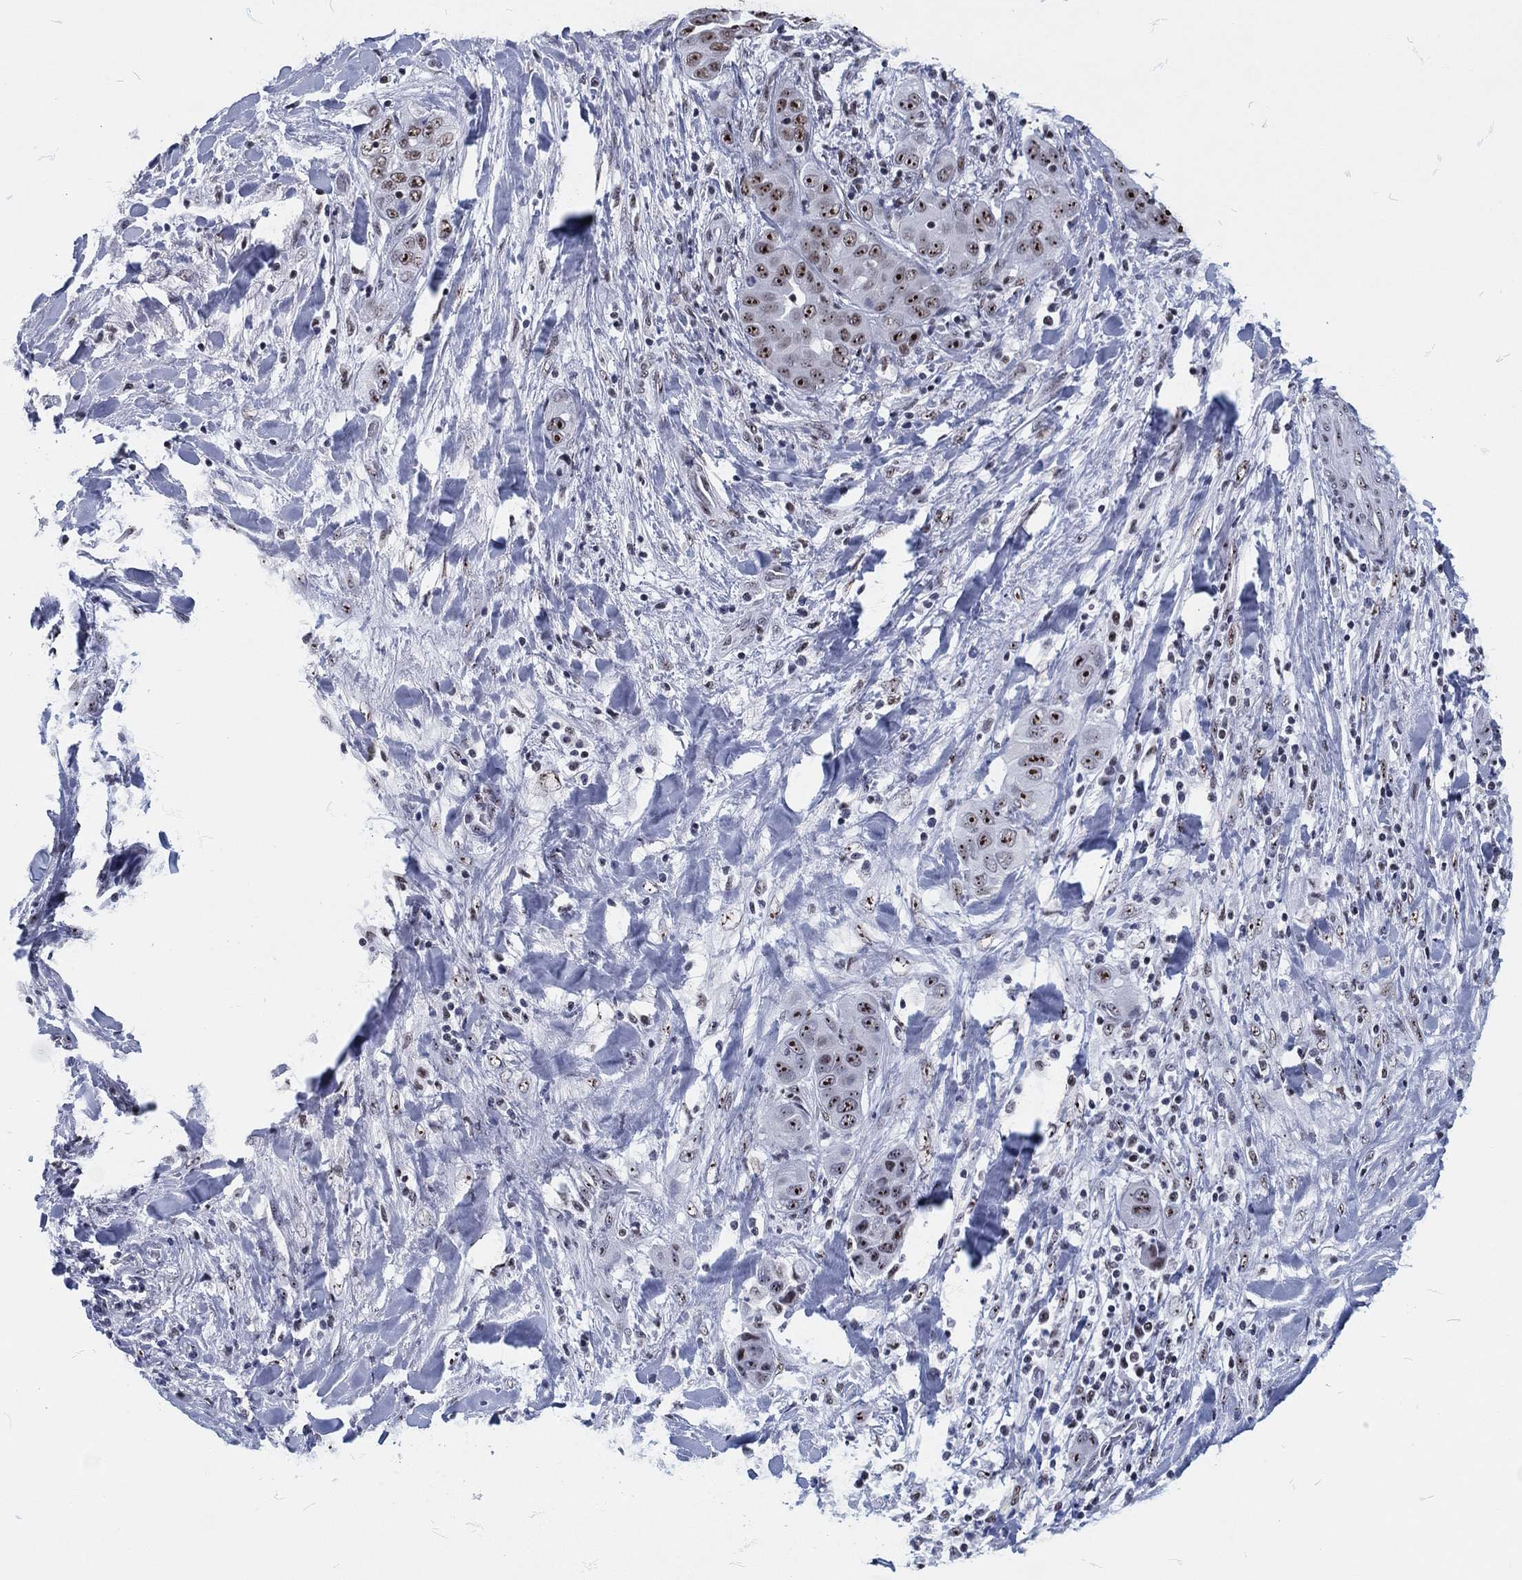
{"staining": {"intensity": "moderate", "quantity": "<25%", "location": "nuclear"}, "tissue": "liver cancer", "cell_type": "Tumor cells", "image_type": "cancer", "snomed": [{"axis": "morphology", "description": "Cholangiocarcinoma"}, {"axis": "topography", "description": "Liver"}], "caption": "Immunohistochemistry of human liver cancer shows low levels of moderate nuclear staining in approximately <25% of tumor cells. (Brightfield microscopy of DAB IHC at high magnification).", "gene": "MAPK8IP1", "patient": {"sex": "female", "age": 52}}